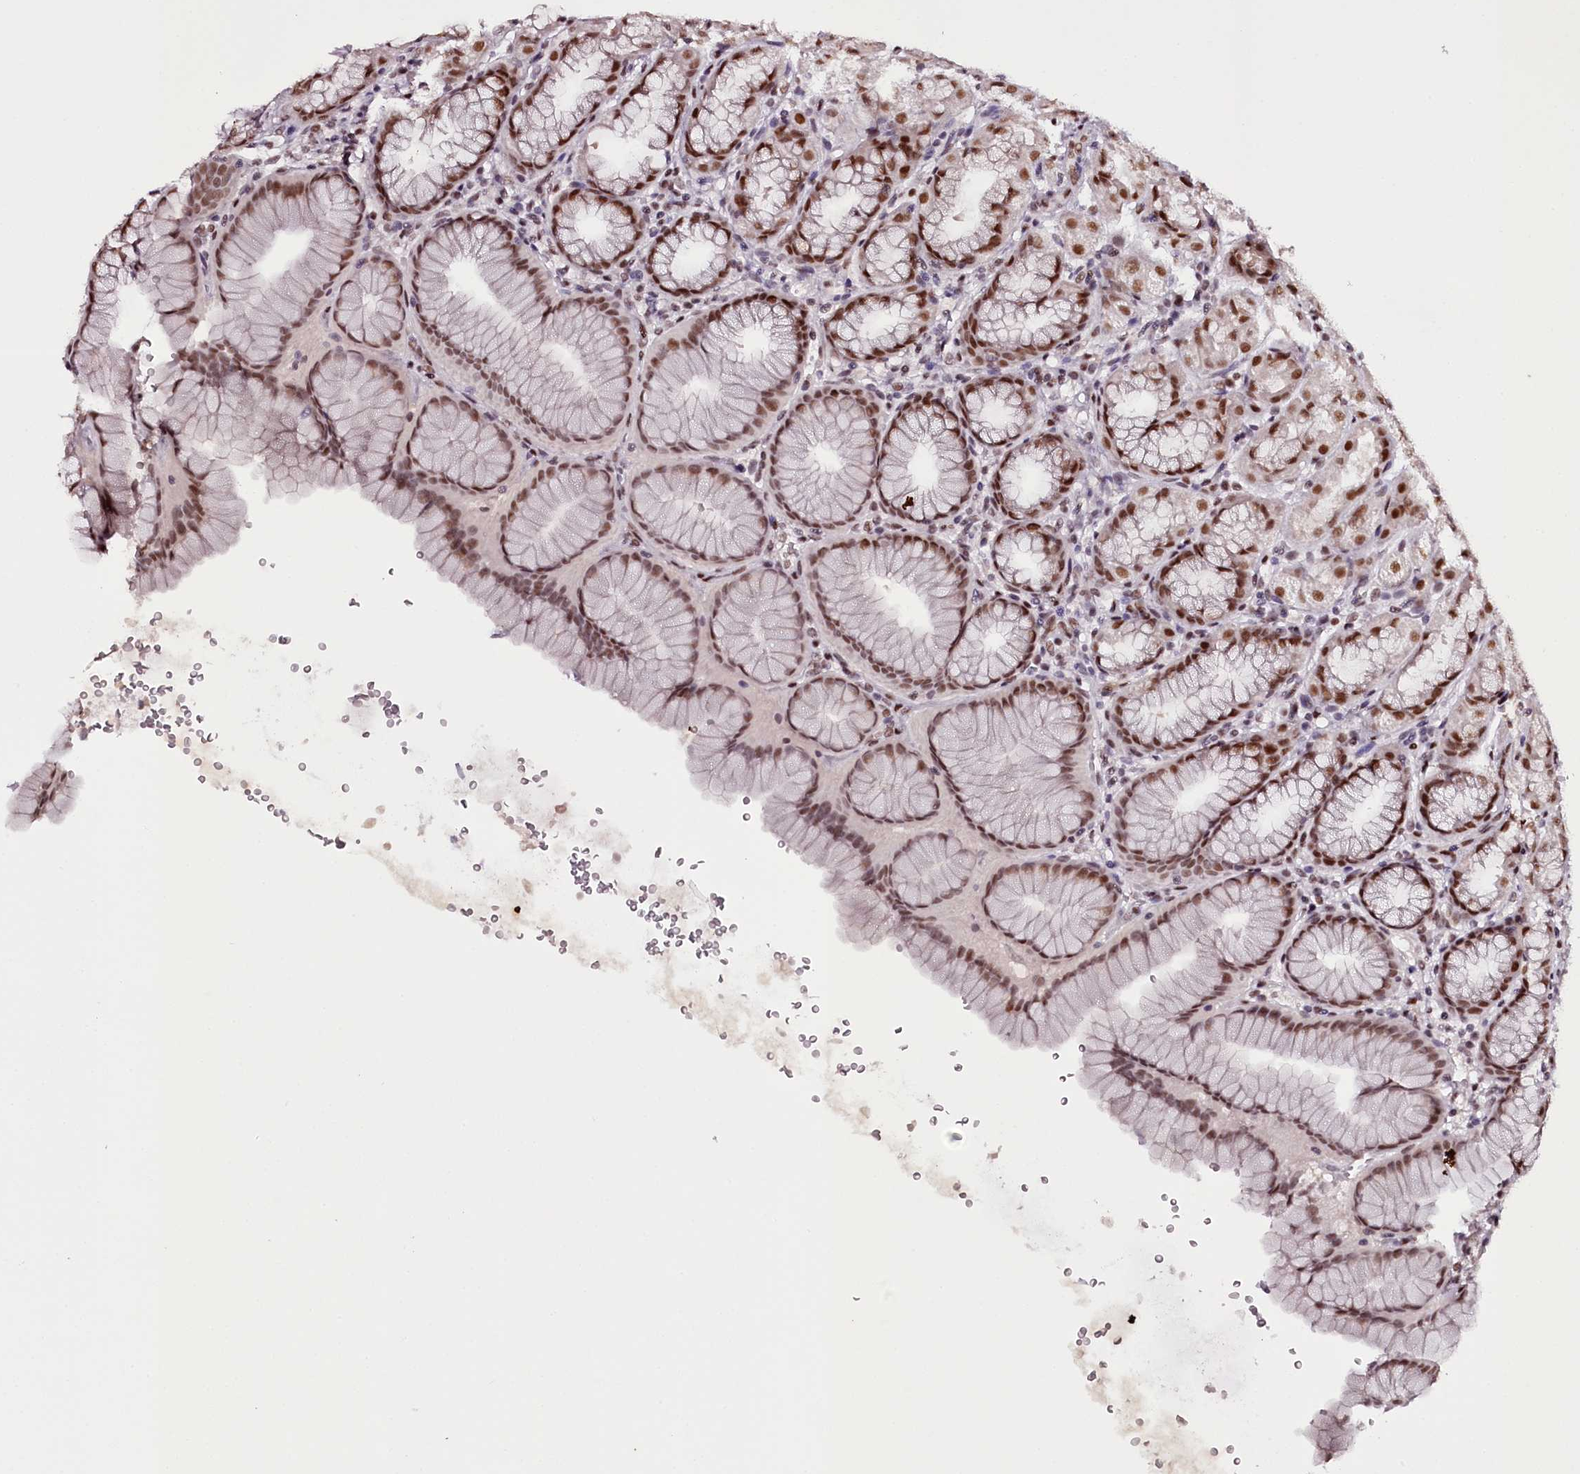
{"staining": {"intensity": "moderate", "quantity": ">75%", "location": "nuclear"}, "tissue": "stomach", "cell_type": "Glandular cells", "image_type": "normal", "snomed": [{"axis": "morphology", "description": "Normal tissue, NOS"}, {"axis": "topography", "description": "Stomach"}], "caption": "An IHC micrograph of unremarkable tissue is shown. Protein staining in brown highlights moderate nuclear positivity in stomach within glandular cells. The staining was performed using DAB (3,3'-diaminobenzidine), with brown indicating positive protein expression. Nuclei are stained blue with hematoxylin.", "gene": "TTC33", "patient": {"sex": "male", "age": 42}}